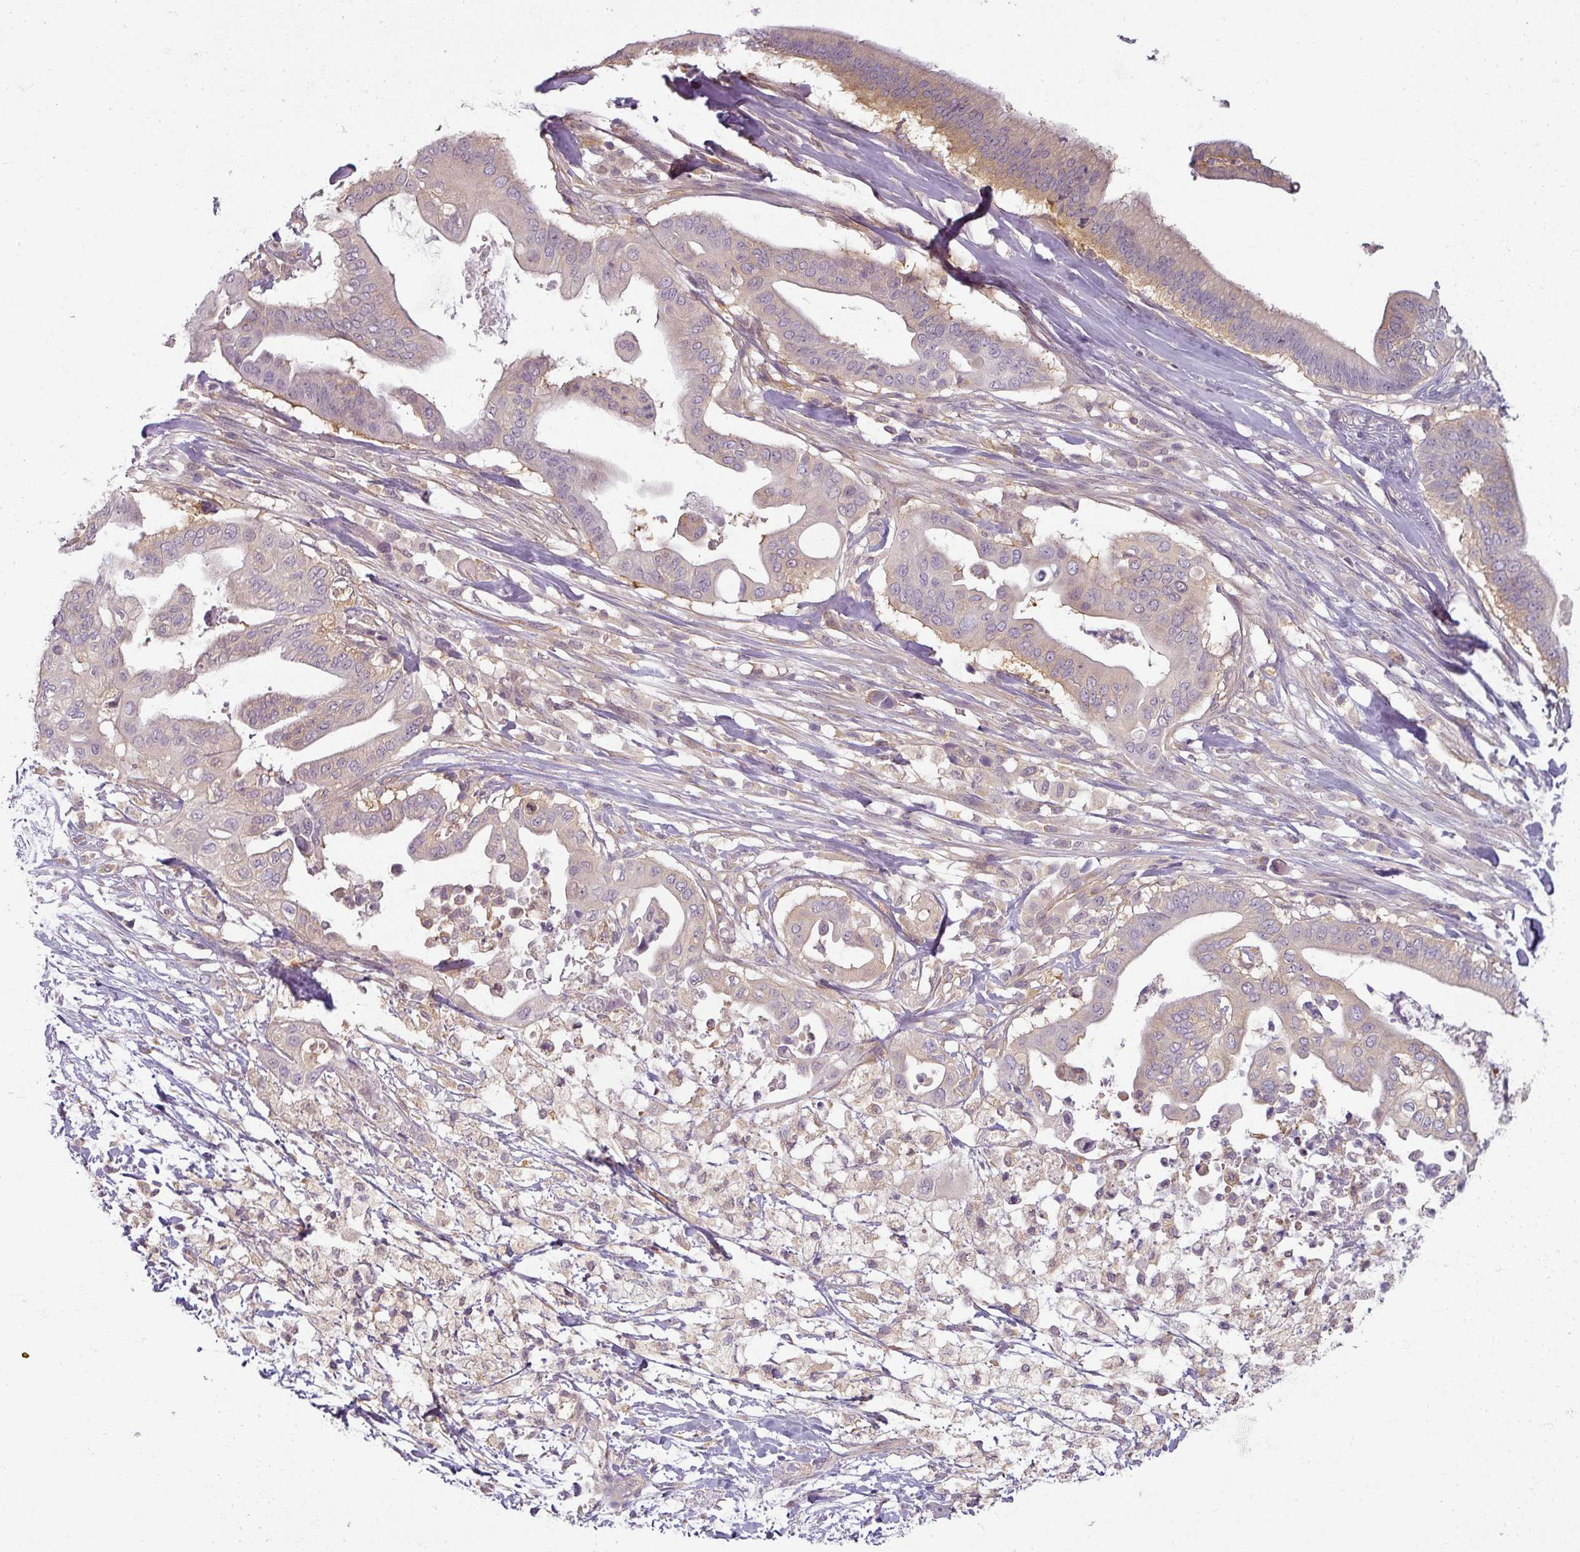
{"staining": {"intensity": "negative", "quantity": "none", "location": "none"}, "tissue": "pancreatic cancer", "cell_type": "Tumor cells", "image_type": "cancer", "snomed": [{"axis": "morphology", "description": "Adenocarcinoma, NOS"}, {"axis": "topography", "description": "Pancreas"}], "caption": "Tumor cells are negative for brown protein staining in adenocarcinoma (pancreatic). Nuclei are stained in blue.", "gene": "AGPAT4", "patient": {"sex": "male", "age": 68}}